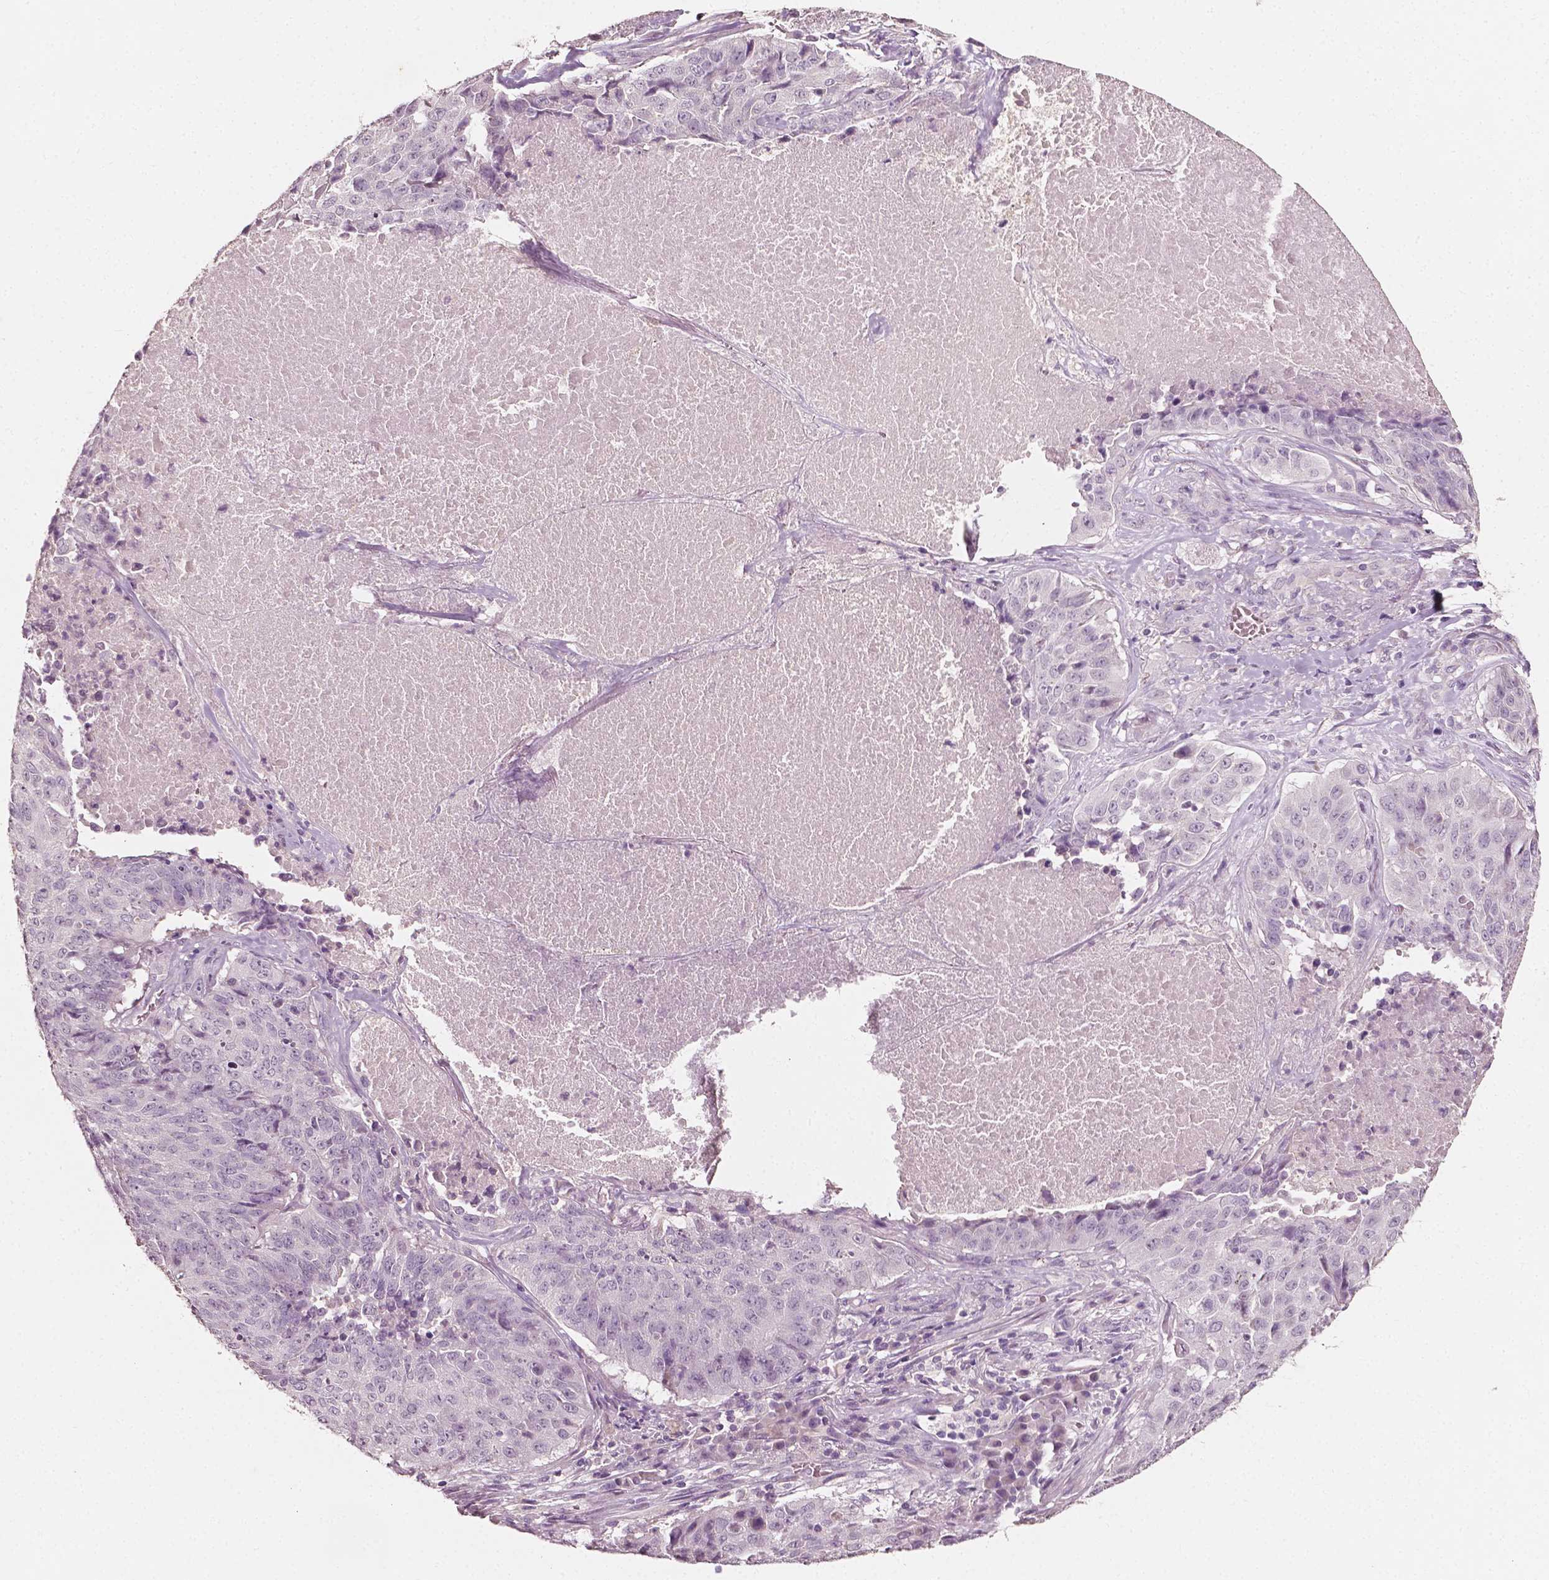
{"staining": {"intensity": "negative", "quantity": "none", "location": "none"}, "tissue": "lung cancer", "cell_type": "Tumor cells", "image_type": "cancer", "snomed": [{"axis": "morphology", "description": "Normal tissue, NOS"}, {"axis": "morphology", "description": "Squamous cell carcinoma, NOS"}, {"axis": "topography", "description": "Bronchus"}, {"axis": "topography", "description": "Lung"}], "caption": "The image exhibits no staining of tumor cells in lung squamous cell carcinoma.", "gene": "PLA2R1", "patient": {"sex": "male", "age": 64}}